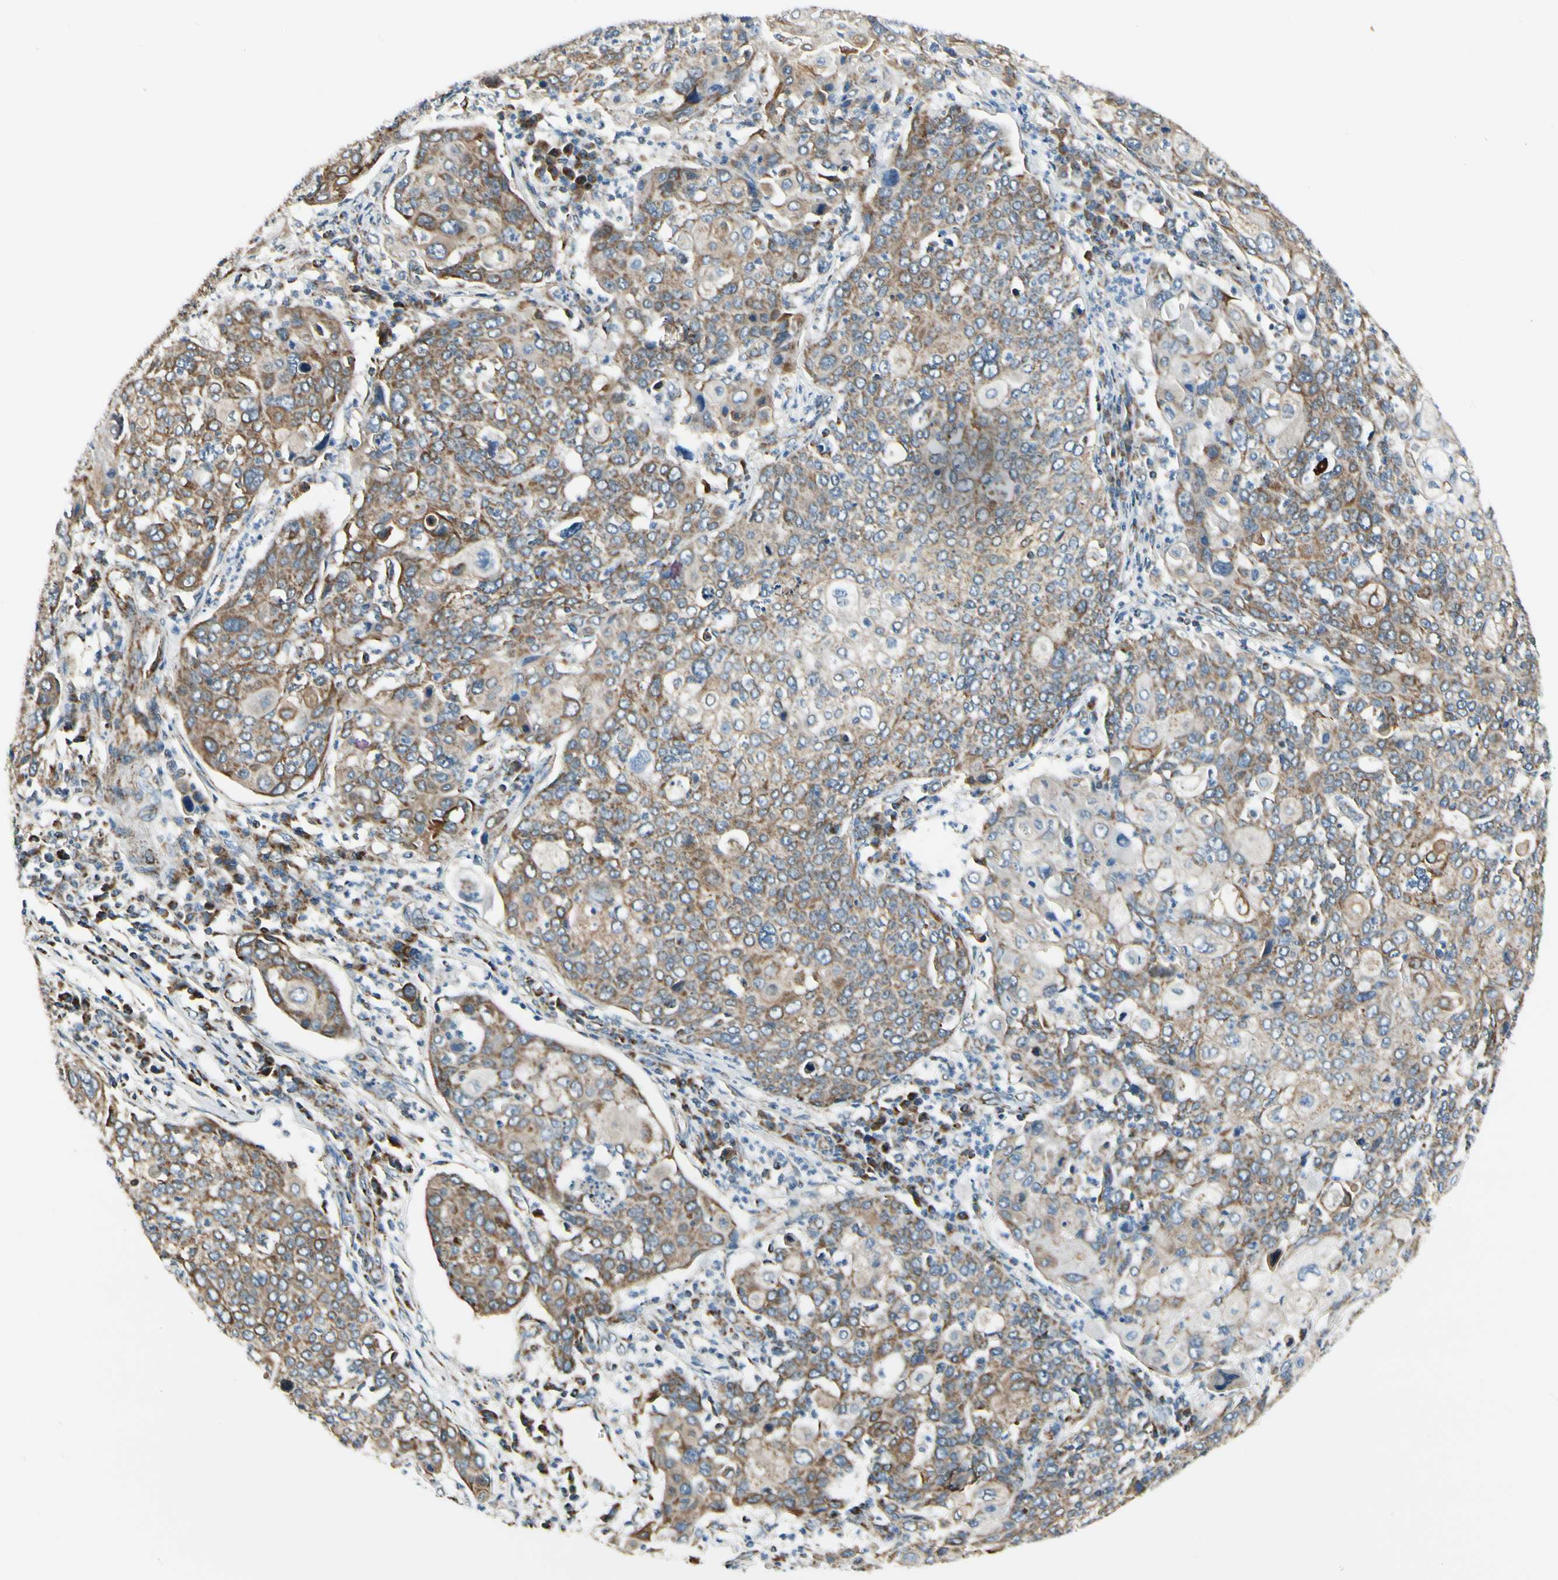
{"staining": {"intensity": "weak", "quantity": ">75%", "location": "cytoplasmic/membranous"}, "tissue": "cervical cancer", "cell_type": "Tumor cells", "image_type": "cancer", "snomed": [{"axis": "morphology", "description": "Squamous cell carcinoma, NOS"}, {"axis": "topography", "description": "Cervix"}], "caption": "Immunohistochemical staining of cervical squamous cell carcinoma demonstrates weak cytoplasmic/membranous protein expression in approximately >75% of tumor cells.", "gene": "EPHB3", "patient": {"sex": "female", "age": 40}}